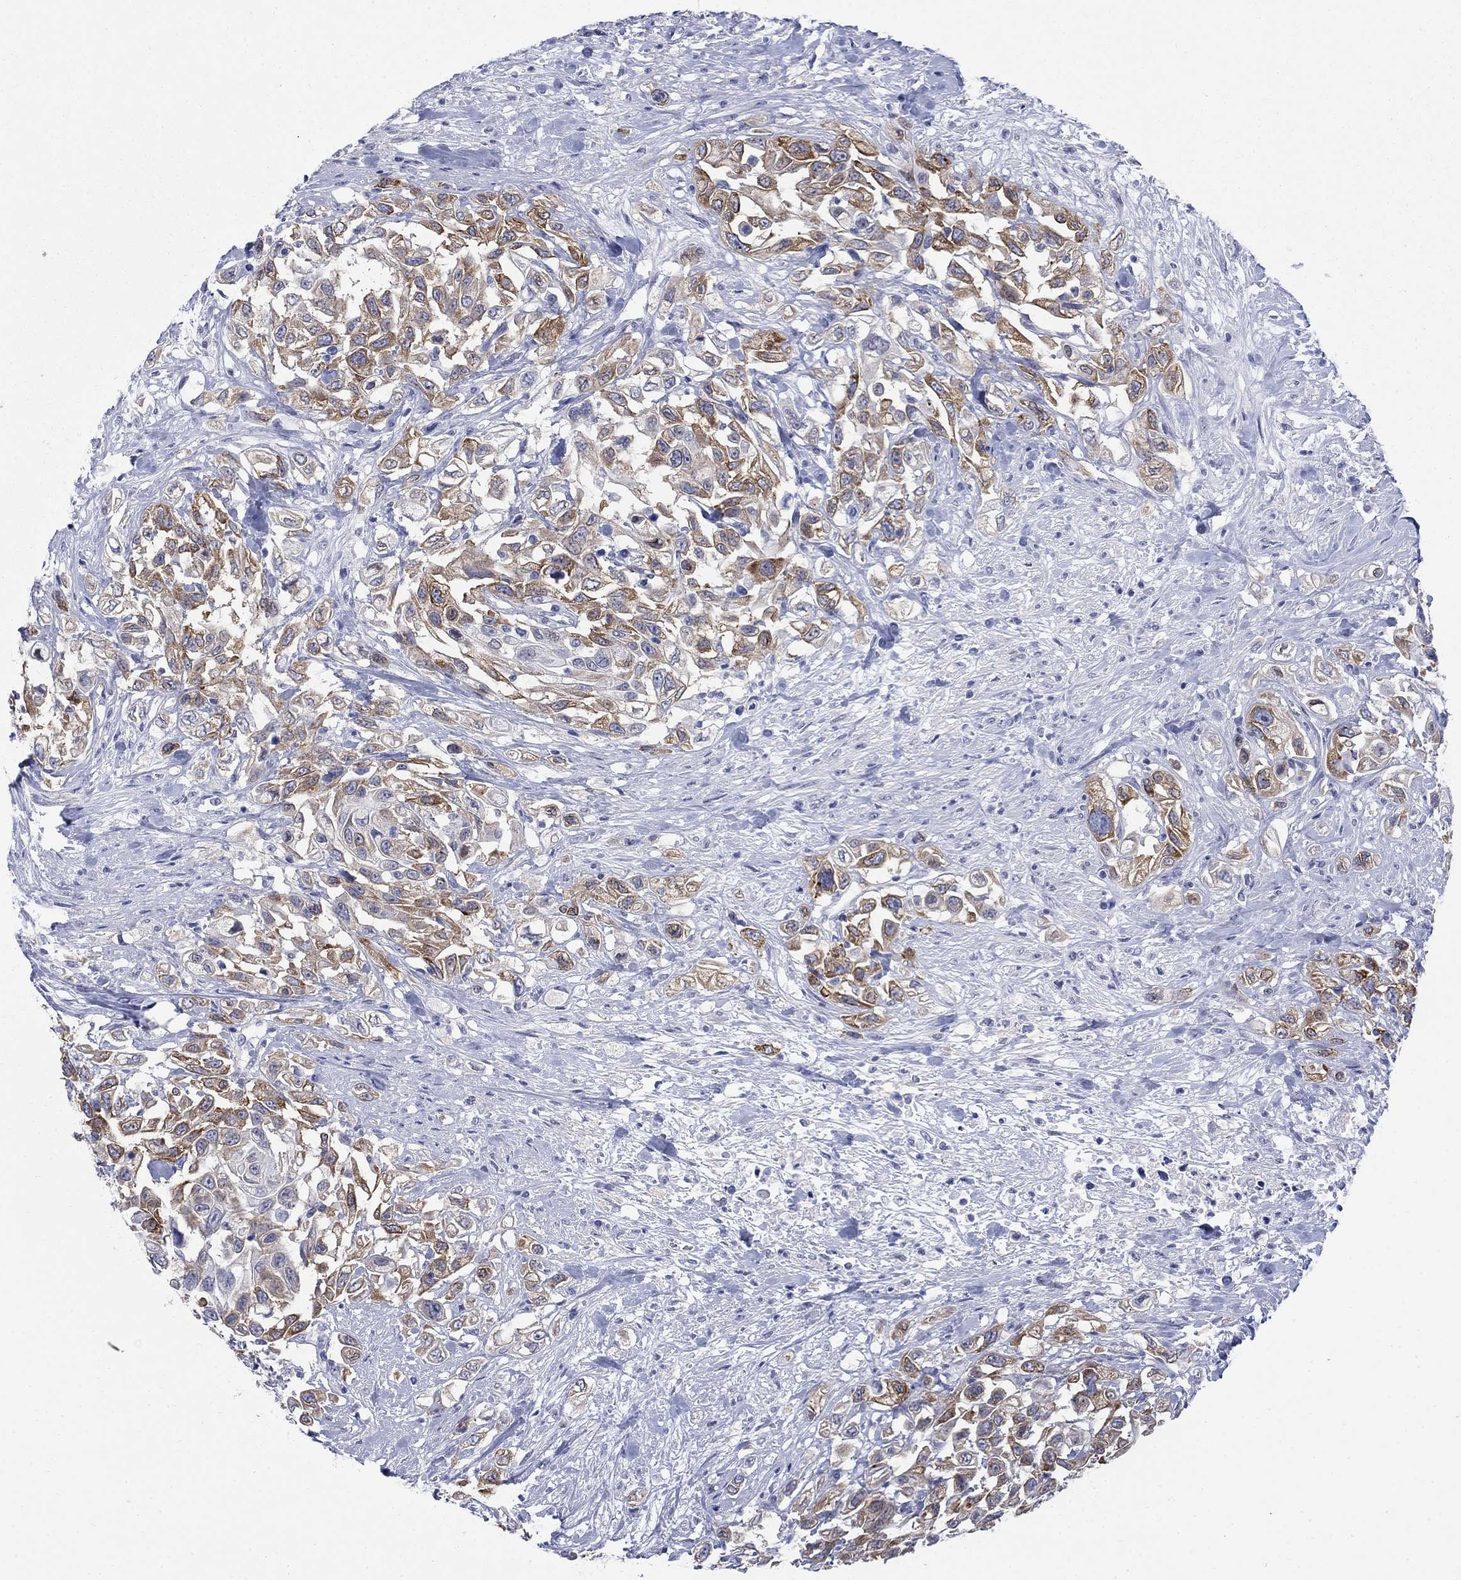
{"staining": {"intensity": "strong", "quantity": "25%-75%", "location": "cytoplasmic/membranous"}, "tissue": "urothelial cancer", "cell_type": "Tumor cells", "image_type": "cancer", "snomed": [{"axis": "morphology", "description": "Urothelial carcinoma, High grade"}, {"axis": "topography", "description": "Urinary bladder"}], "caption": "Immunohistochemical staining of human urothelial carcinoma (high-grade) shows strong cytoplasmic/membranous protein expression in about 25%-75% of tumor cells.", "gene": "IGF2BP3", "patient": {"sex": "female", "age": 56}}